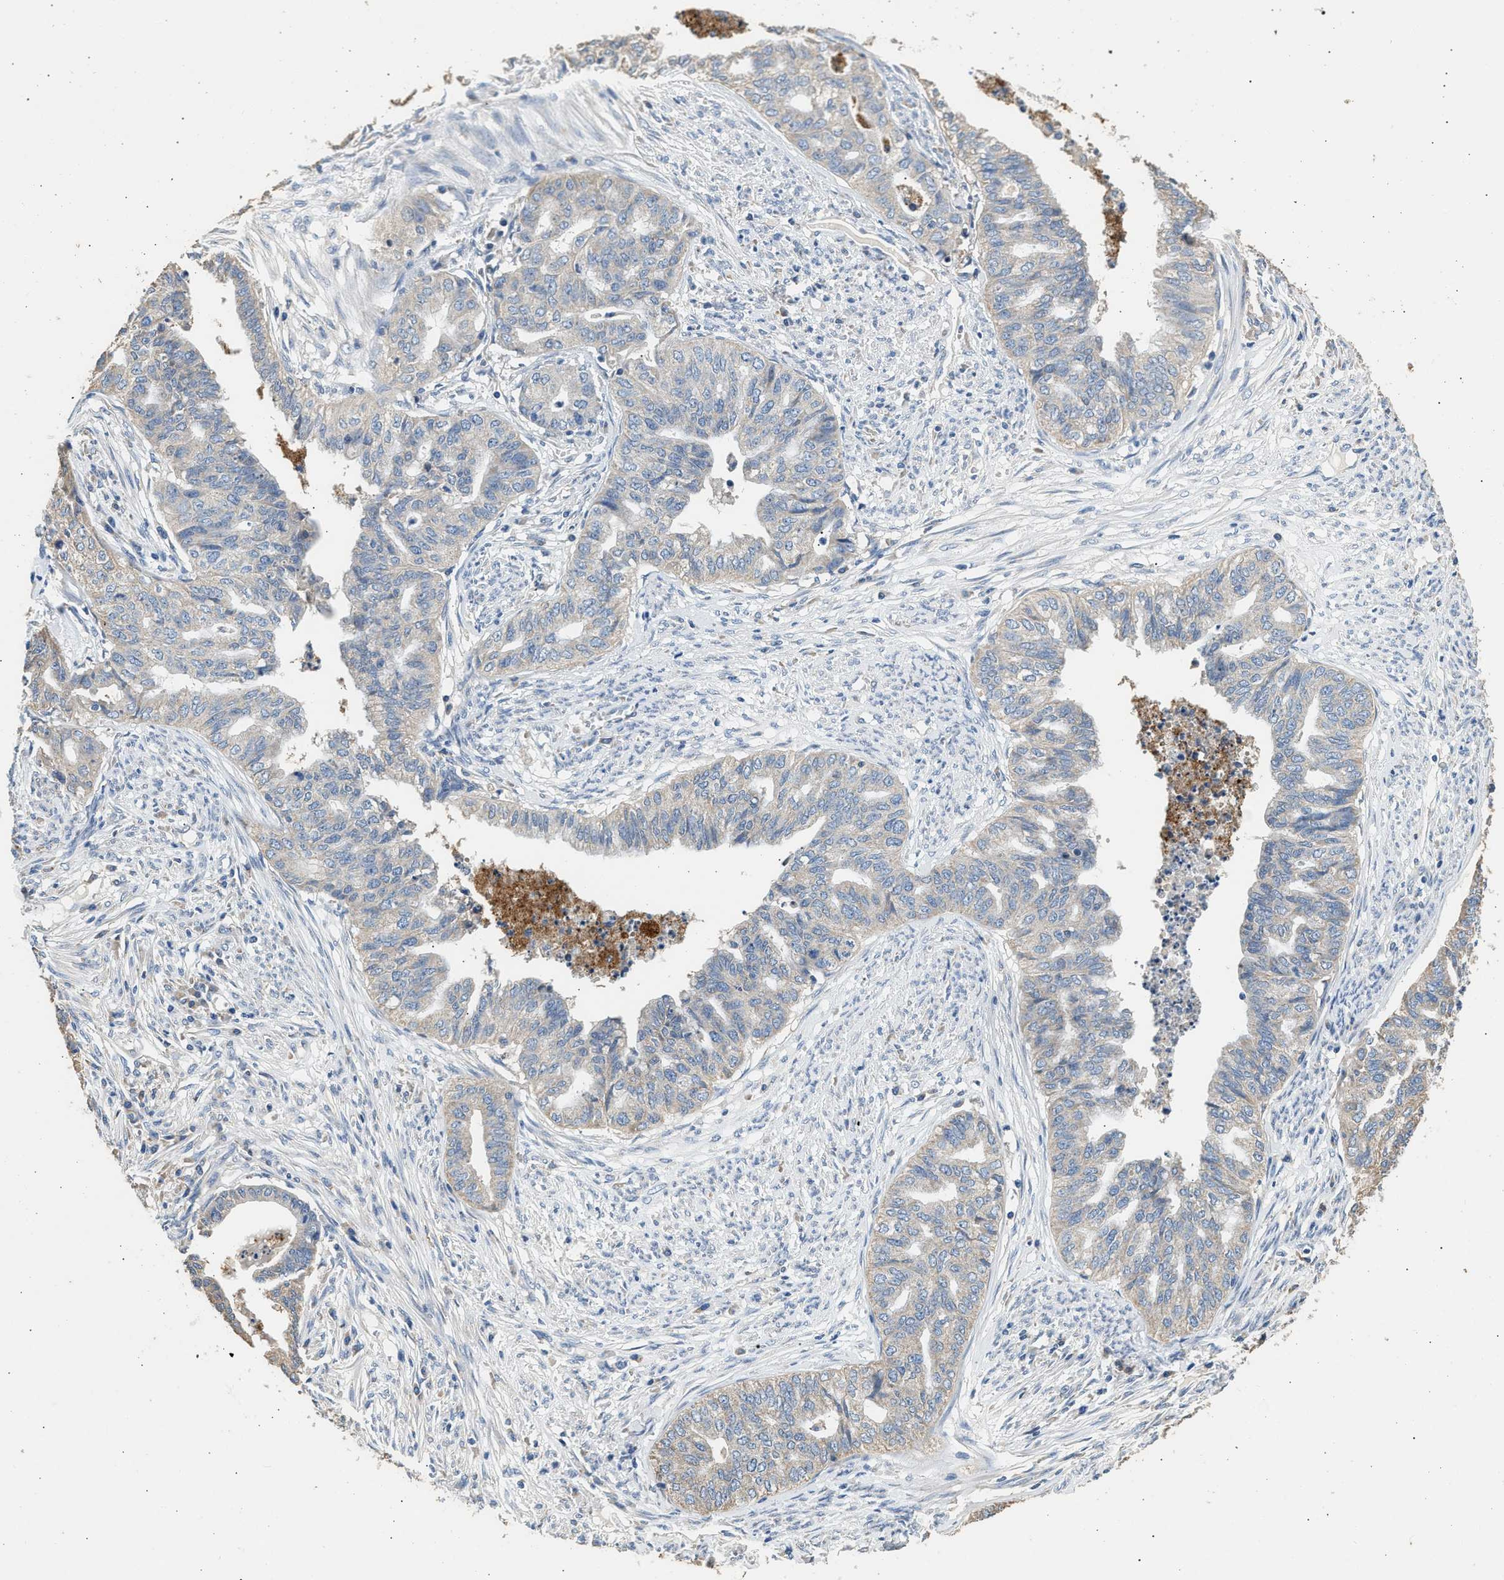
{"staining": {"intensity": "negative", "quantity": "none", "location": "none"}, "tissue": "endometrial cancer", "cell_type": "Tumor cells", "image_type": "cancer", "snomed": [{"axis": "morphology", "description": "Adenocarcinoma, NOS"}, {"axis": "topography", "description": "Endometrium"}], "caption": "Immunohistochemistry (IHC) of adenocarcinoma (endometrial) displays no expression in tumor cells.", "gene": "WDR31", "patient": {"sex": "female", "age": 79}}